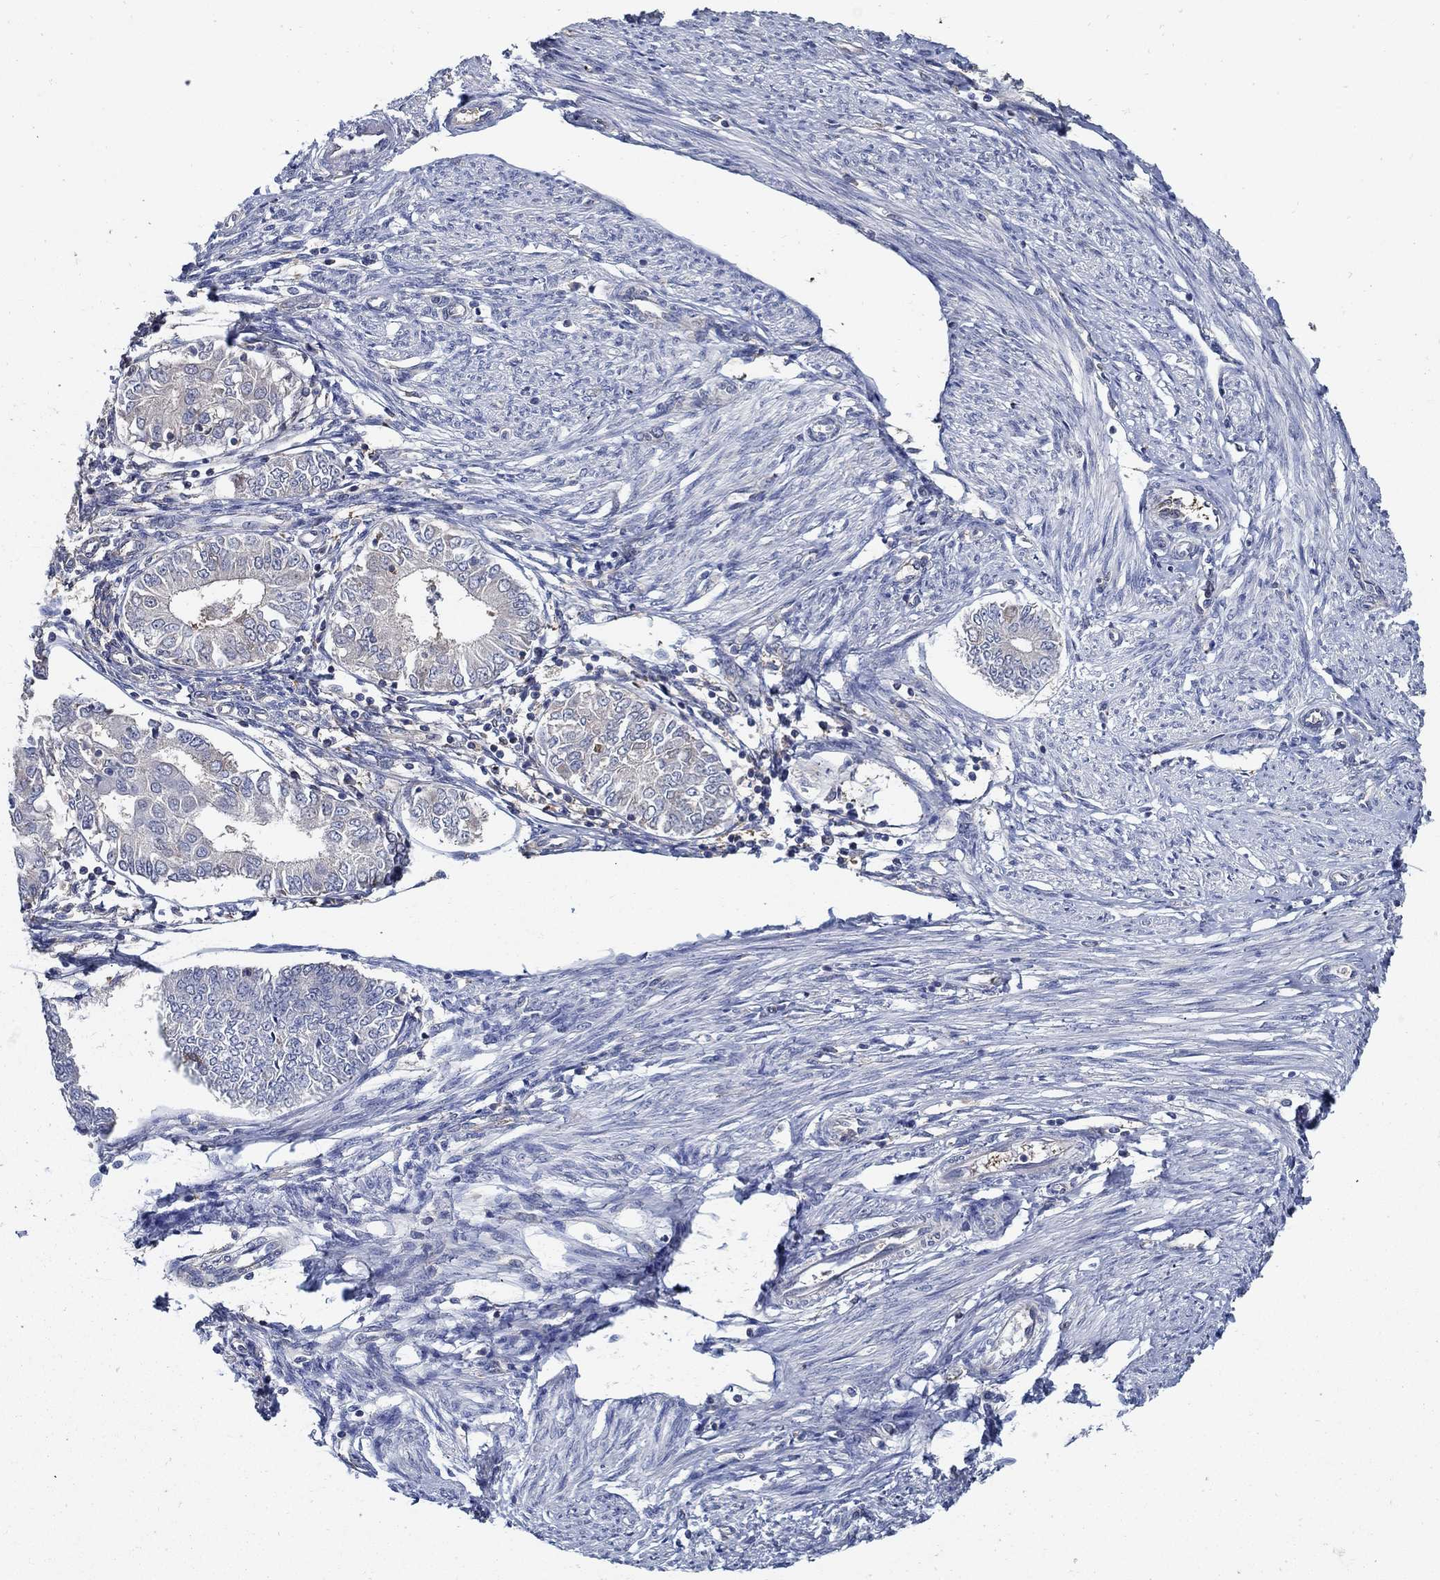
{"staining": {"intensity": "negative", "quantity": "none", "location": "none"}, "tissue": "endometrial cancer", "cell_type": "Tumor cells", "image_type": "cancer", "snomed": [{"axis": "morphology", "description": "Adenocarcinoma, NOS"}, {"axis": "topography", "description": "Endometrium"}], "caption": "Endometrial cancer (adenocarcinoma) stained for a protein using immunohistochemistry (IHC) displays no staining tumor cells.", "gene": "MTHFR", "patient": {"sex": "female", "age": 68}}